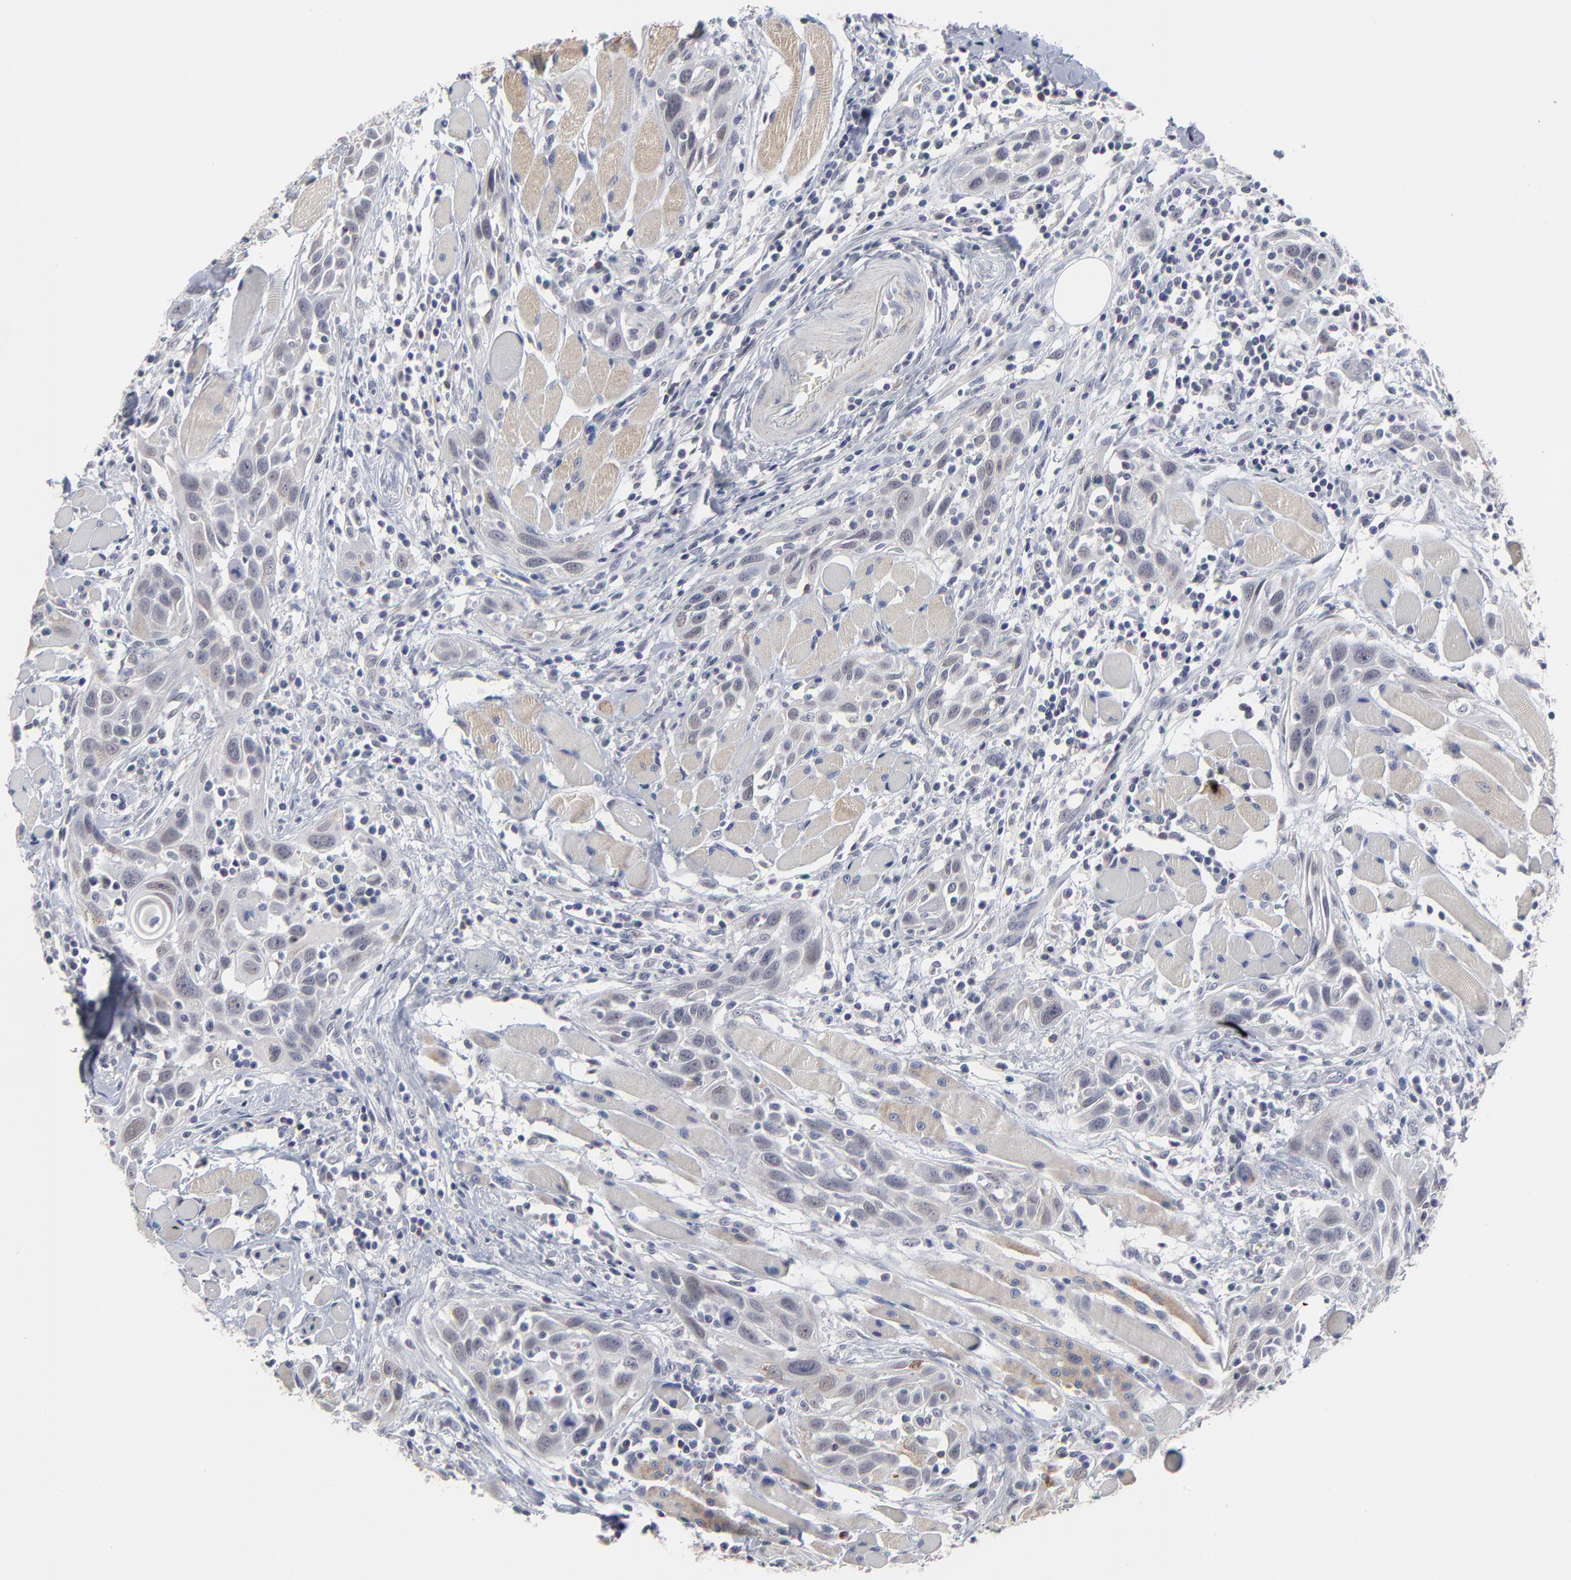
{"staining": {"intensity": "negative", "quantity": "none", "location": "none"}, "tissue": "head and neck cancer", "cell_type": "Tumor cells", "image_type": "cancer", "snomed": [{"axis": "morphology", "description": "Squamous cell carcinoma, NOS"}, {"axis": "topography", "description": "Oral tissue"}, {"axis": "topography", "description": "Head-Neck"}], "caption": "DAB immunohistochemical staining of head and neck squamous cell carcinoma reveals no significant positivity in tumor cells.", "gene": "MAGEA10", "patient": {"sex": "female", "age": 50}}